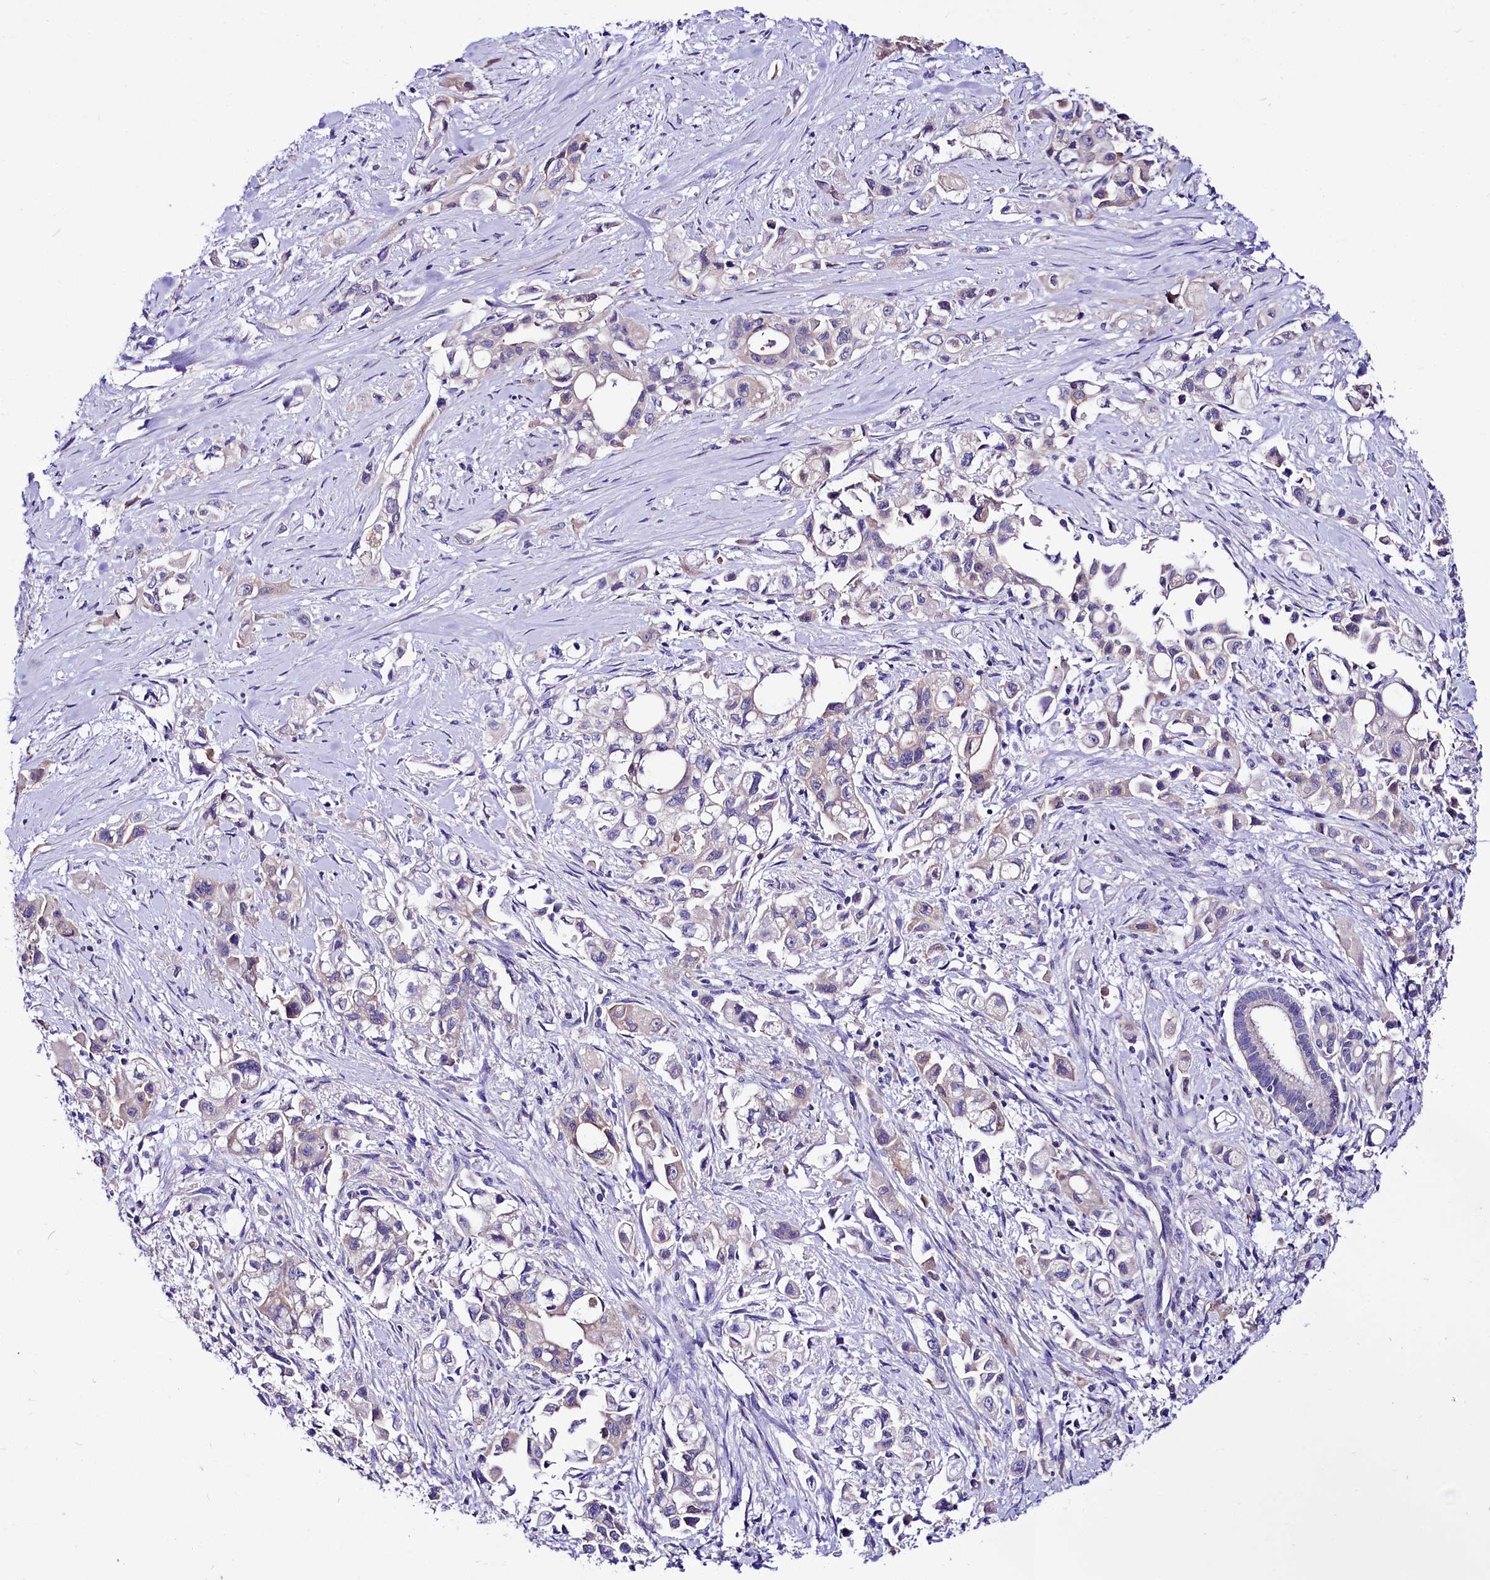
{"staining": {"intensity": "negative", "quantity": "none", "location": "none"}, "tissue": "pancreatic cancer", "cell_type": "Tumor cells", "image_type": "cancer", "snomed": [{"axis": "morphology", "description": "Adenocarcinoma, NOS"}, {"axis": "topography", "description": "Pancreas"}], "caption": "An immunohistochemistry (IHC) image of pancreatic adenocarcinoma is shown. There is no staining in tumor cells of pancreatic adenocarcinoma.", "gene": "ABHD5", "patient": {"sex": "female", "age": 66}}